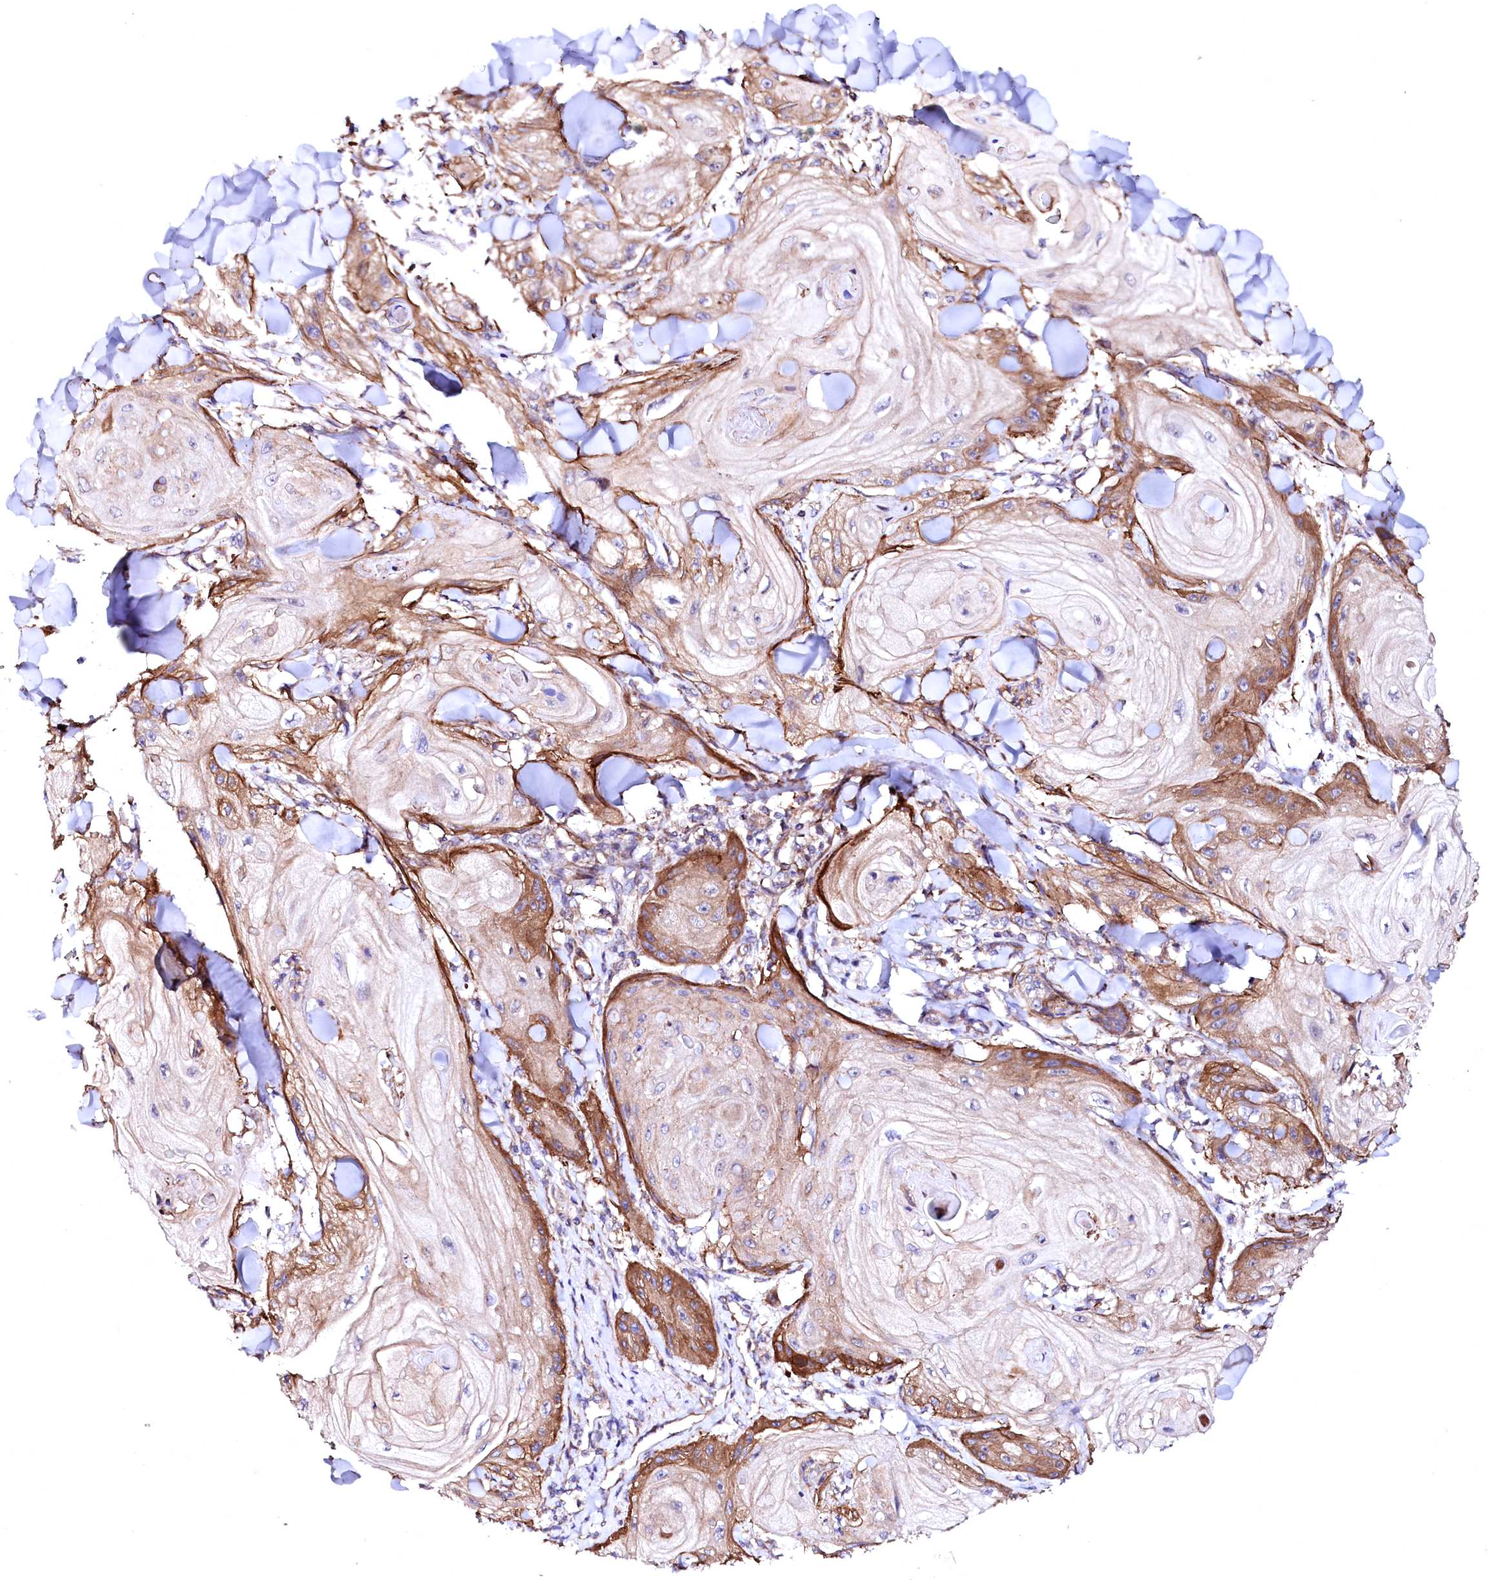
{"staining": {"intensity": "moderate", "quantity": "25%-75%", "location": "cytoplasmic/membranous"}, "tissue": "skin cancer", "cell_type": "Tumor cells", "image_type": "cancer", "snomed": [{"axis": "morphology", "description": "Squamous cell carcinoma, NOS"}, {"axis": "topography", "description": "Skin"}], "caption": "Moderate cytoplasmic/membranous protein positivity is appreciated in approximately 25%-75% of tumor cells in skin squamous cell carcinoma. (Brightfield microscopy of DAB IHC at high magnification).", "gene": "GPR176", "patient": {"sex": "male", "age": 74}}